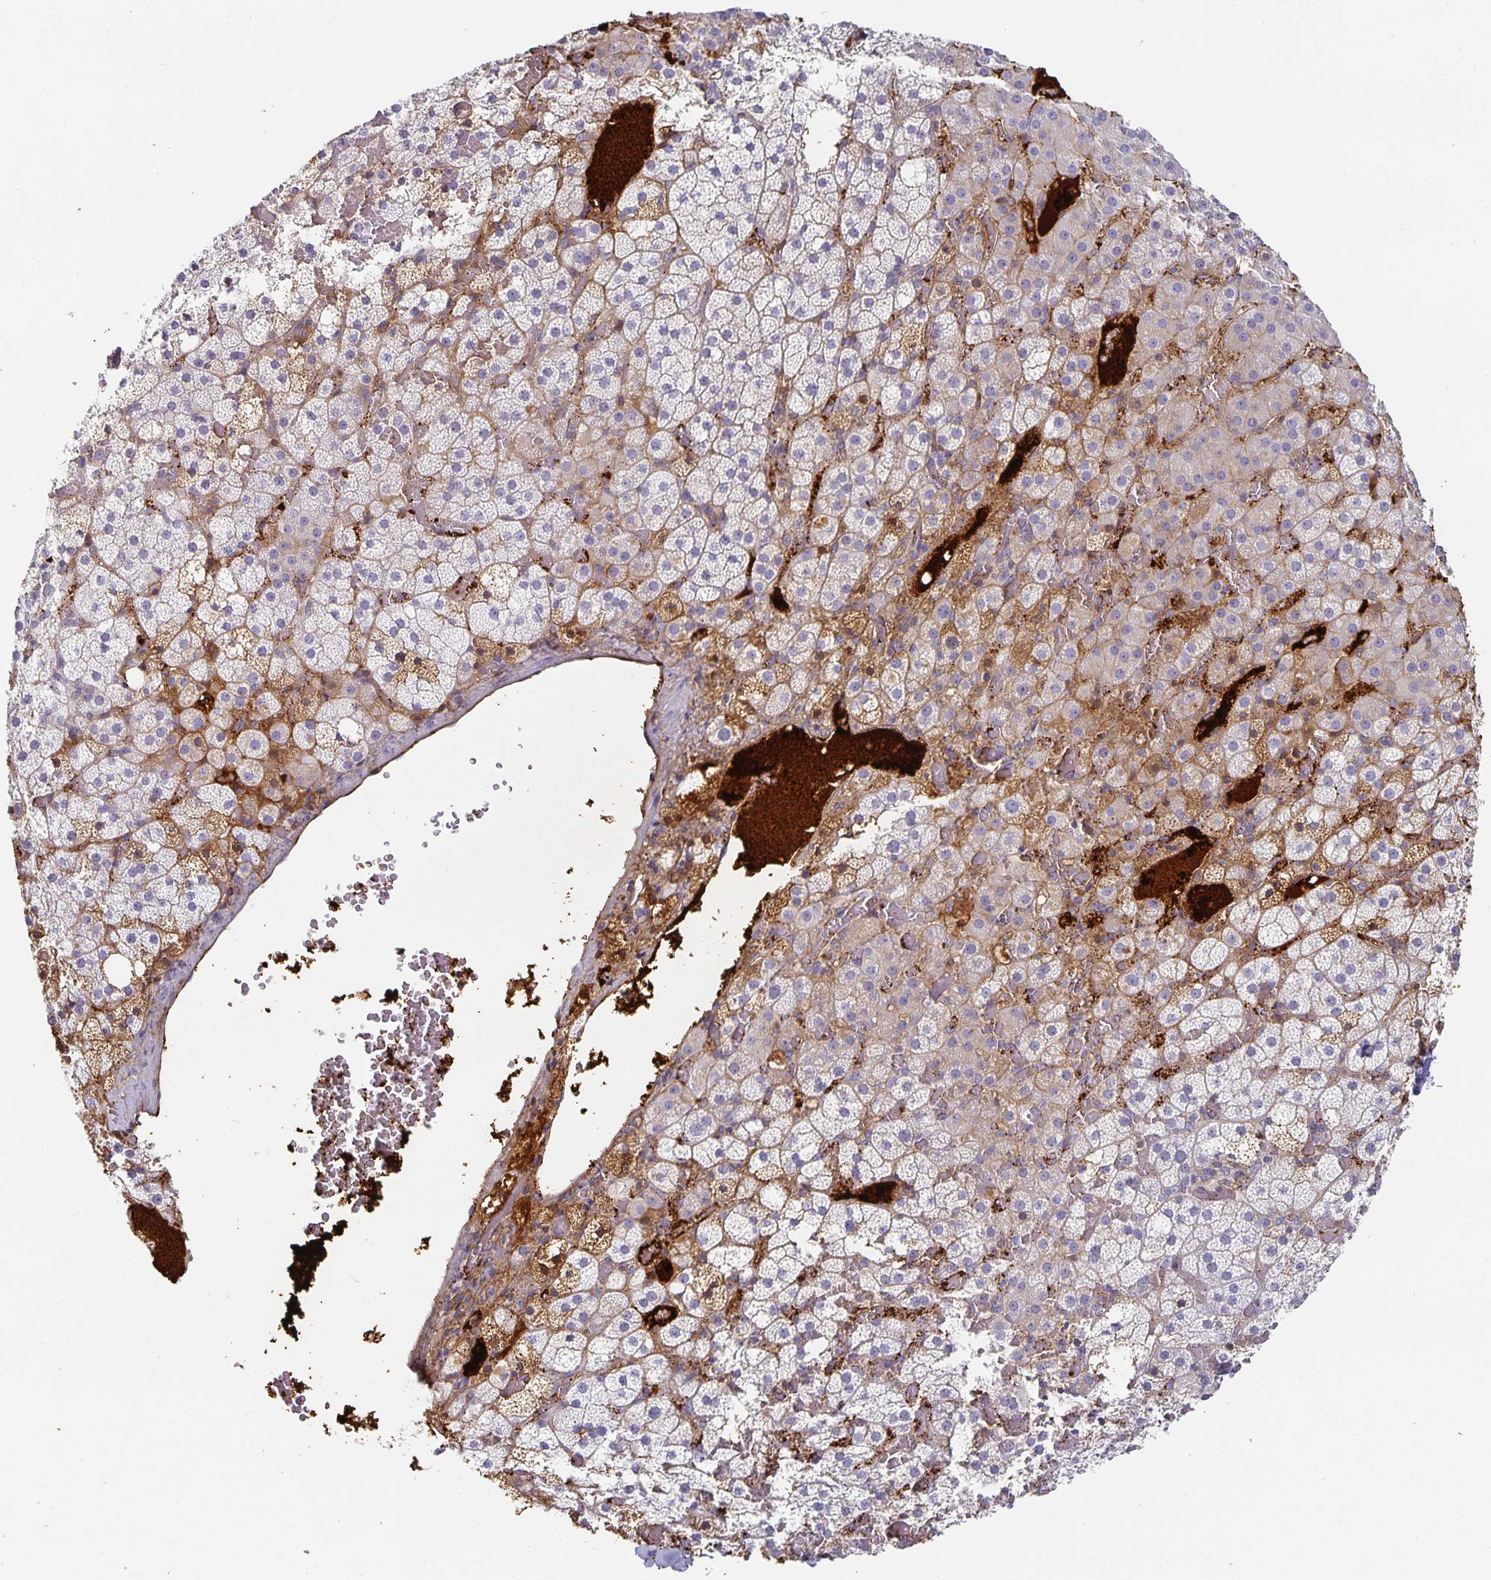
{"staining": {"intensity": "moderate", "quantity": "<25%", "location": "cytoplasmic/membranous"}, "tissue": "adrenal gland", "cell_type": "Glandular cells", "image_type": "normal", "snomed": [{"axis": "morphology", "description": "Normal tissue, NOS"}, {"axis": "topography", "description": "Adrenal gland"}], "caption": "Benign adrenal gland reveals moderate cytoplasmic/membranous staining in approximately <25% of glandular cells.", "gene": "CHGA", "patient": {"sex": "male", "age": 53}}